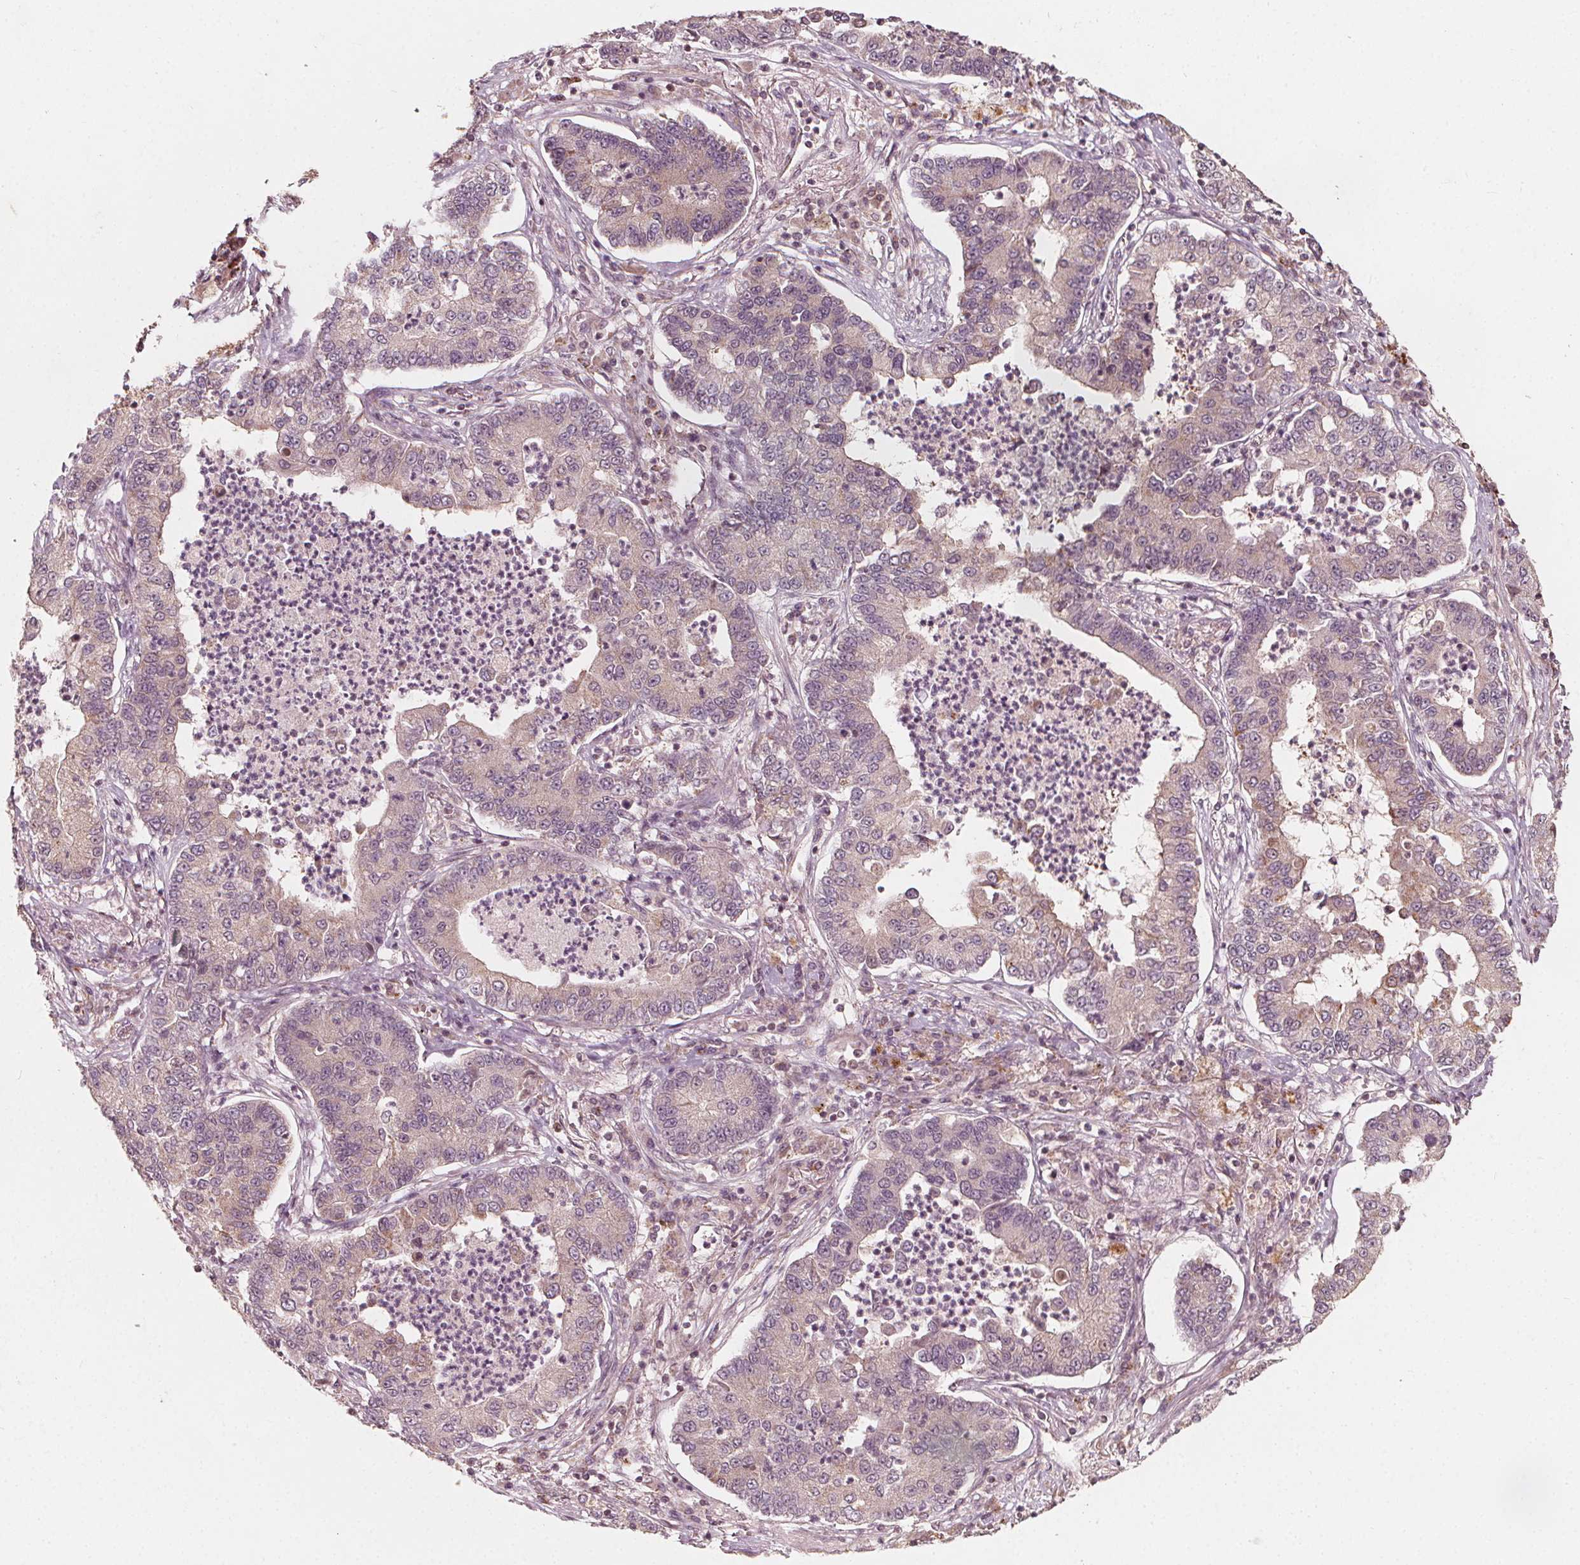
{"staining": {"intensity": "negative", "quantity": "none", "location": "none"}, "tissue": "lung cancer", "cell_type": "Tumor cells", "image_type": "cancer", "snomed": [{"axis": "morphology", "description": "Adenocarcinoma, NOS"}, {"axis": "topography", "description": "Lung"}], "caption": "This is an IHC histopathology image of human lung cancer (adenocarcinoma). There is no expression in tumor cells.", "gene": "AIP", "patient": {"sex": "female", "age": 57}}